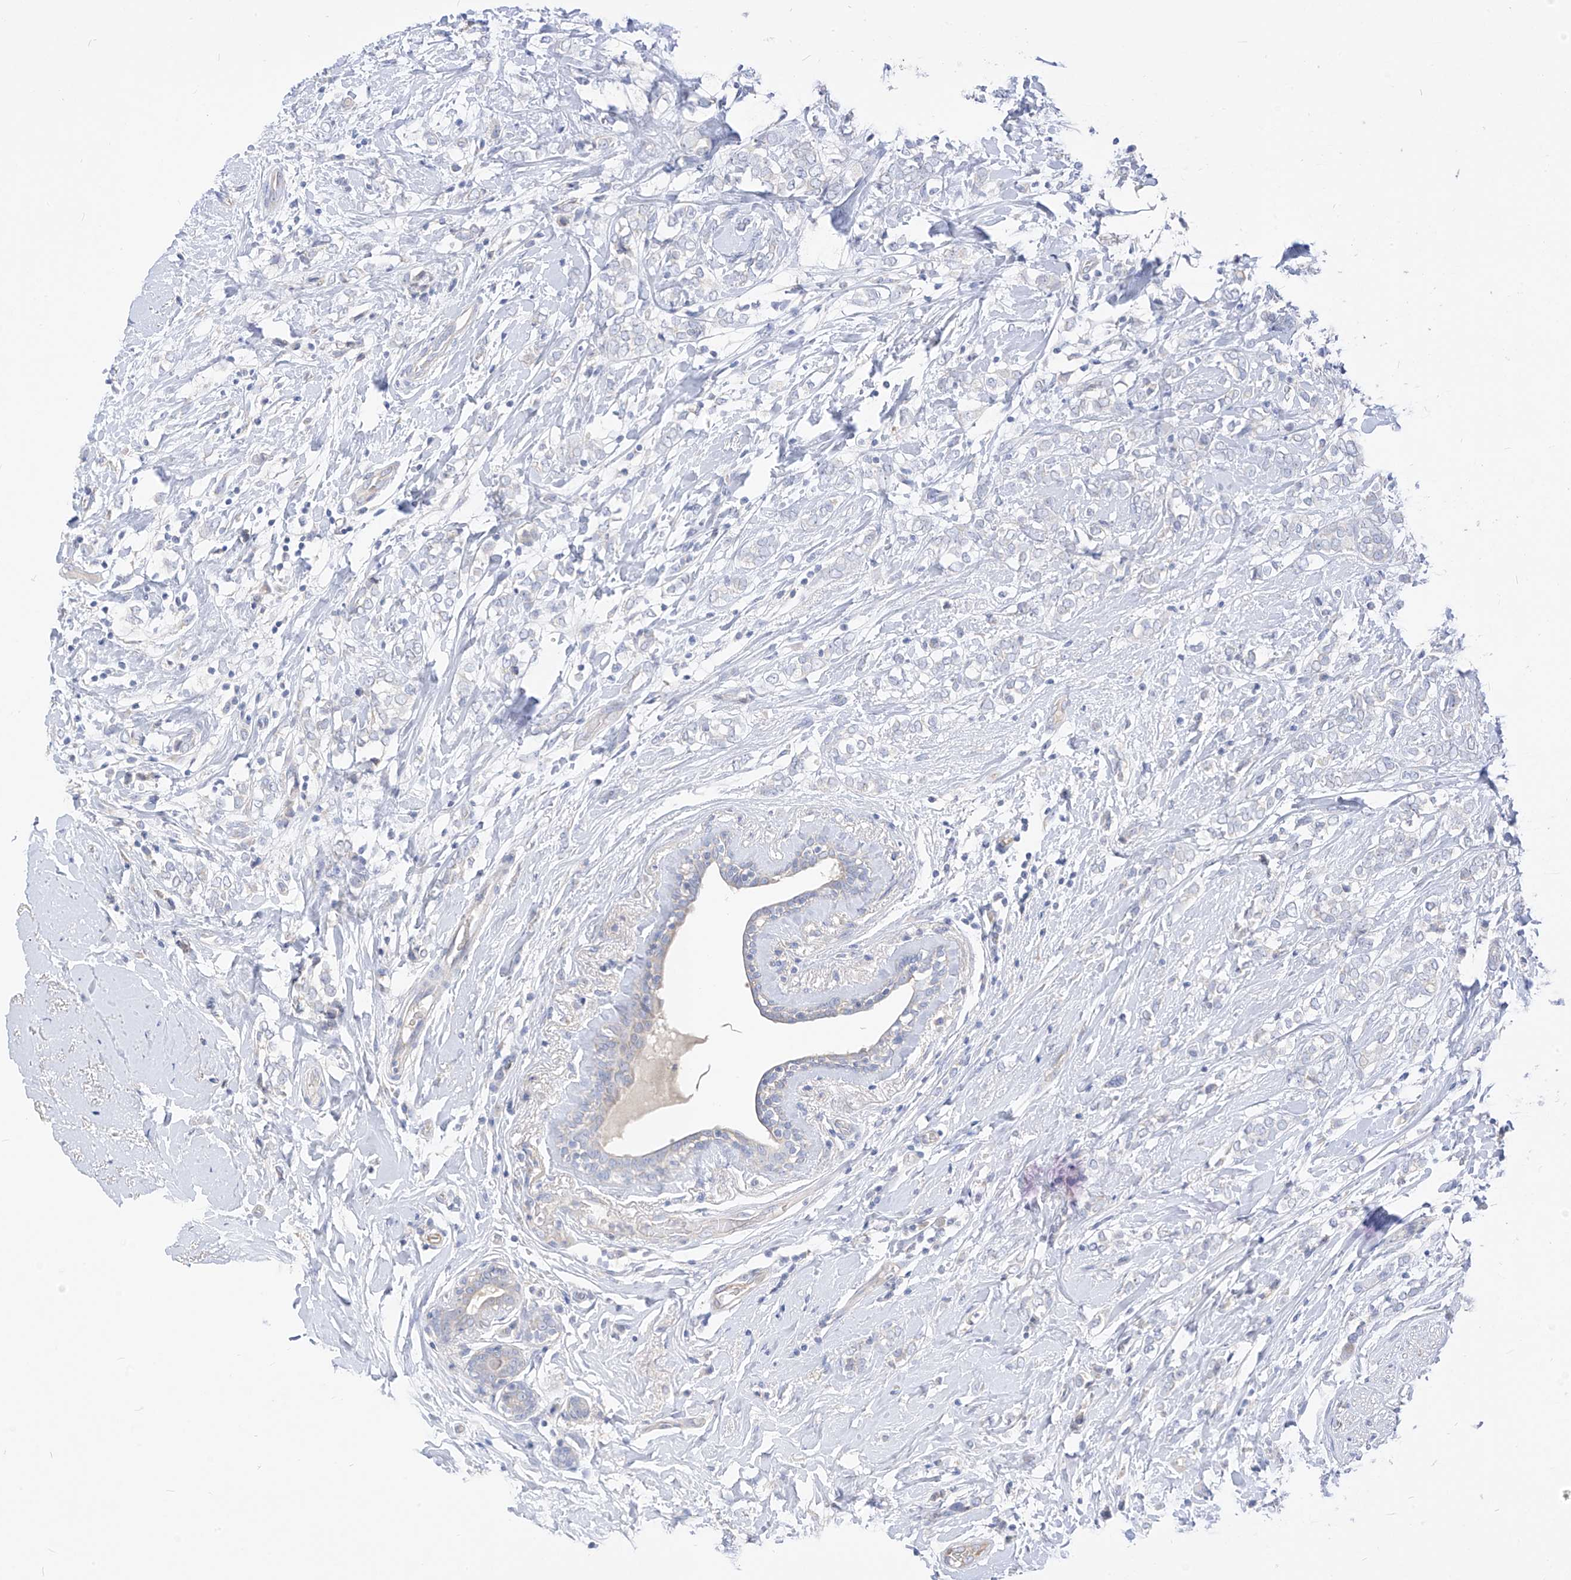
{"staining": {"intensity": "negative", "quantity": "none", "location": "none"}, "tissue": "breast cancer", "cell_type": "Tumor cells", "image_type": "cancer", "snomed": [{"axis": "morphology", "description": "Normal tissue, NOS"}, {"axis": "morphology", "description": "Lobular carcinoma"}, {"axis": "topography", "description": "Breast"}], "caption": "Tumor cells show no significant staining in lobular carcinoma (breast). (DAB IHC visualized using brightfield microscopy, high magnification).", "gene": "RASA2", "patient": {"sex": "female", "age": 47}}